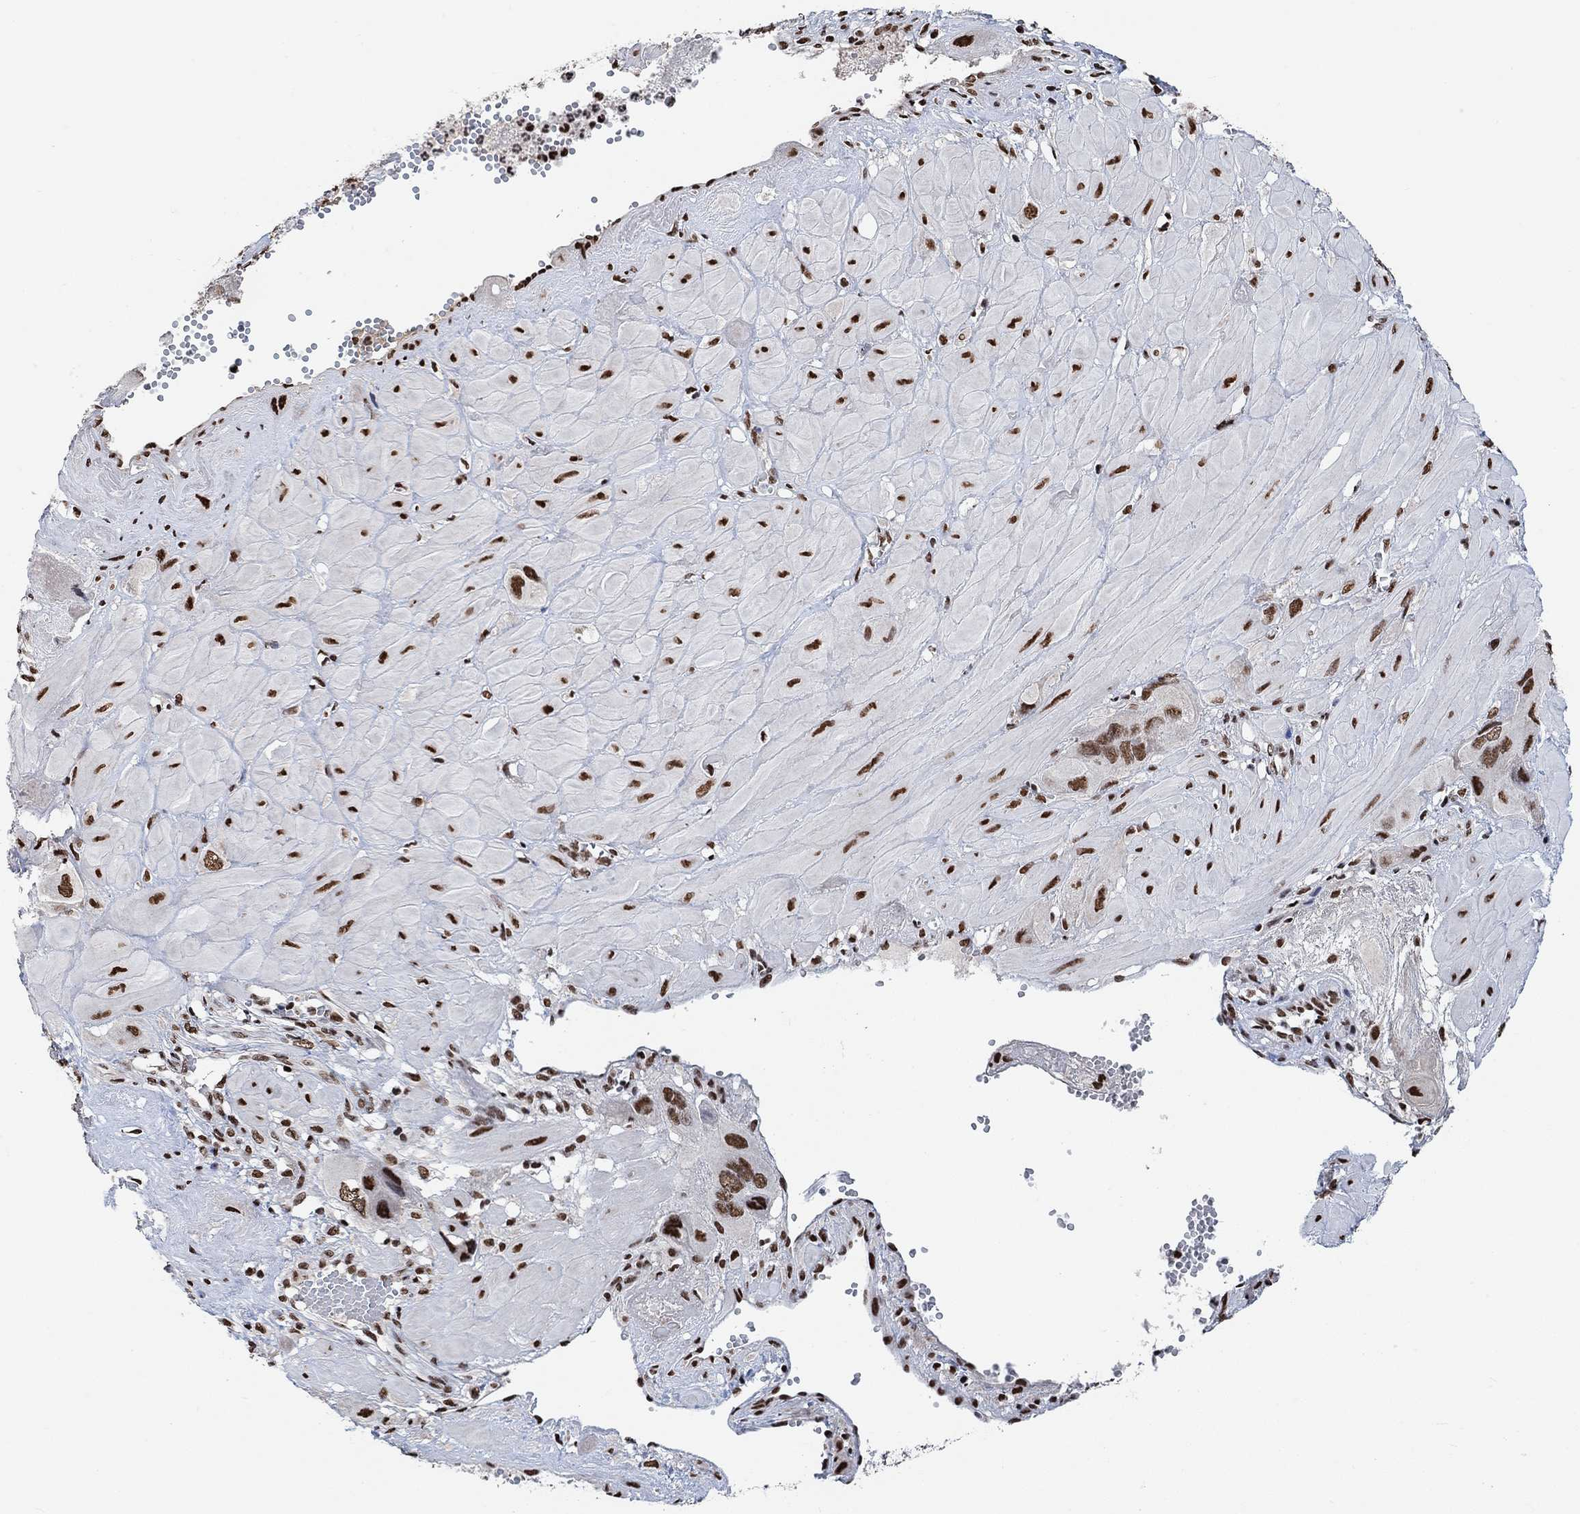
{"staining": {"intensity": "strong", "quantity": ">75%", "location": "nuclear"}, "tissue": "cervical cancer", "cell_type": "Tumor cells", "image_type": "cancer", "snomed": [{"axis": "morphology", "description": "Squamous cell carcinoma, NOS"}, {"axis": "topography", "description": "Cervix"}], "caption": "A photomicrograph of human cervical cancer stained for a protein exhibits strong nuclear brown staining in tumor cells. Nuclei are stained in blue.", "gene": "USP39", "patient": {"sex": "female", "age": 34}}